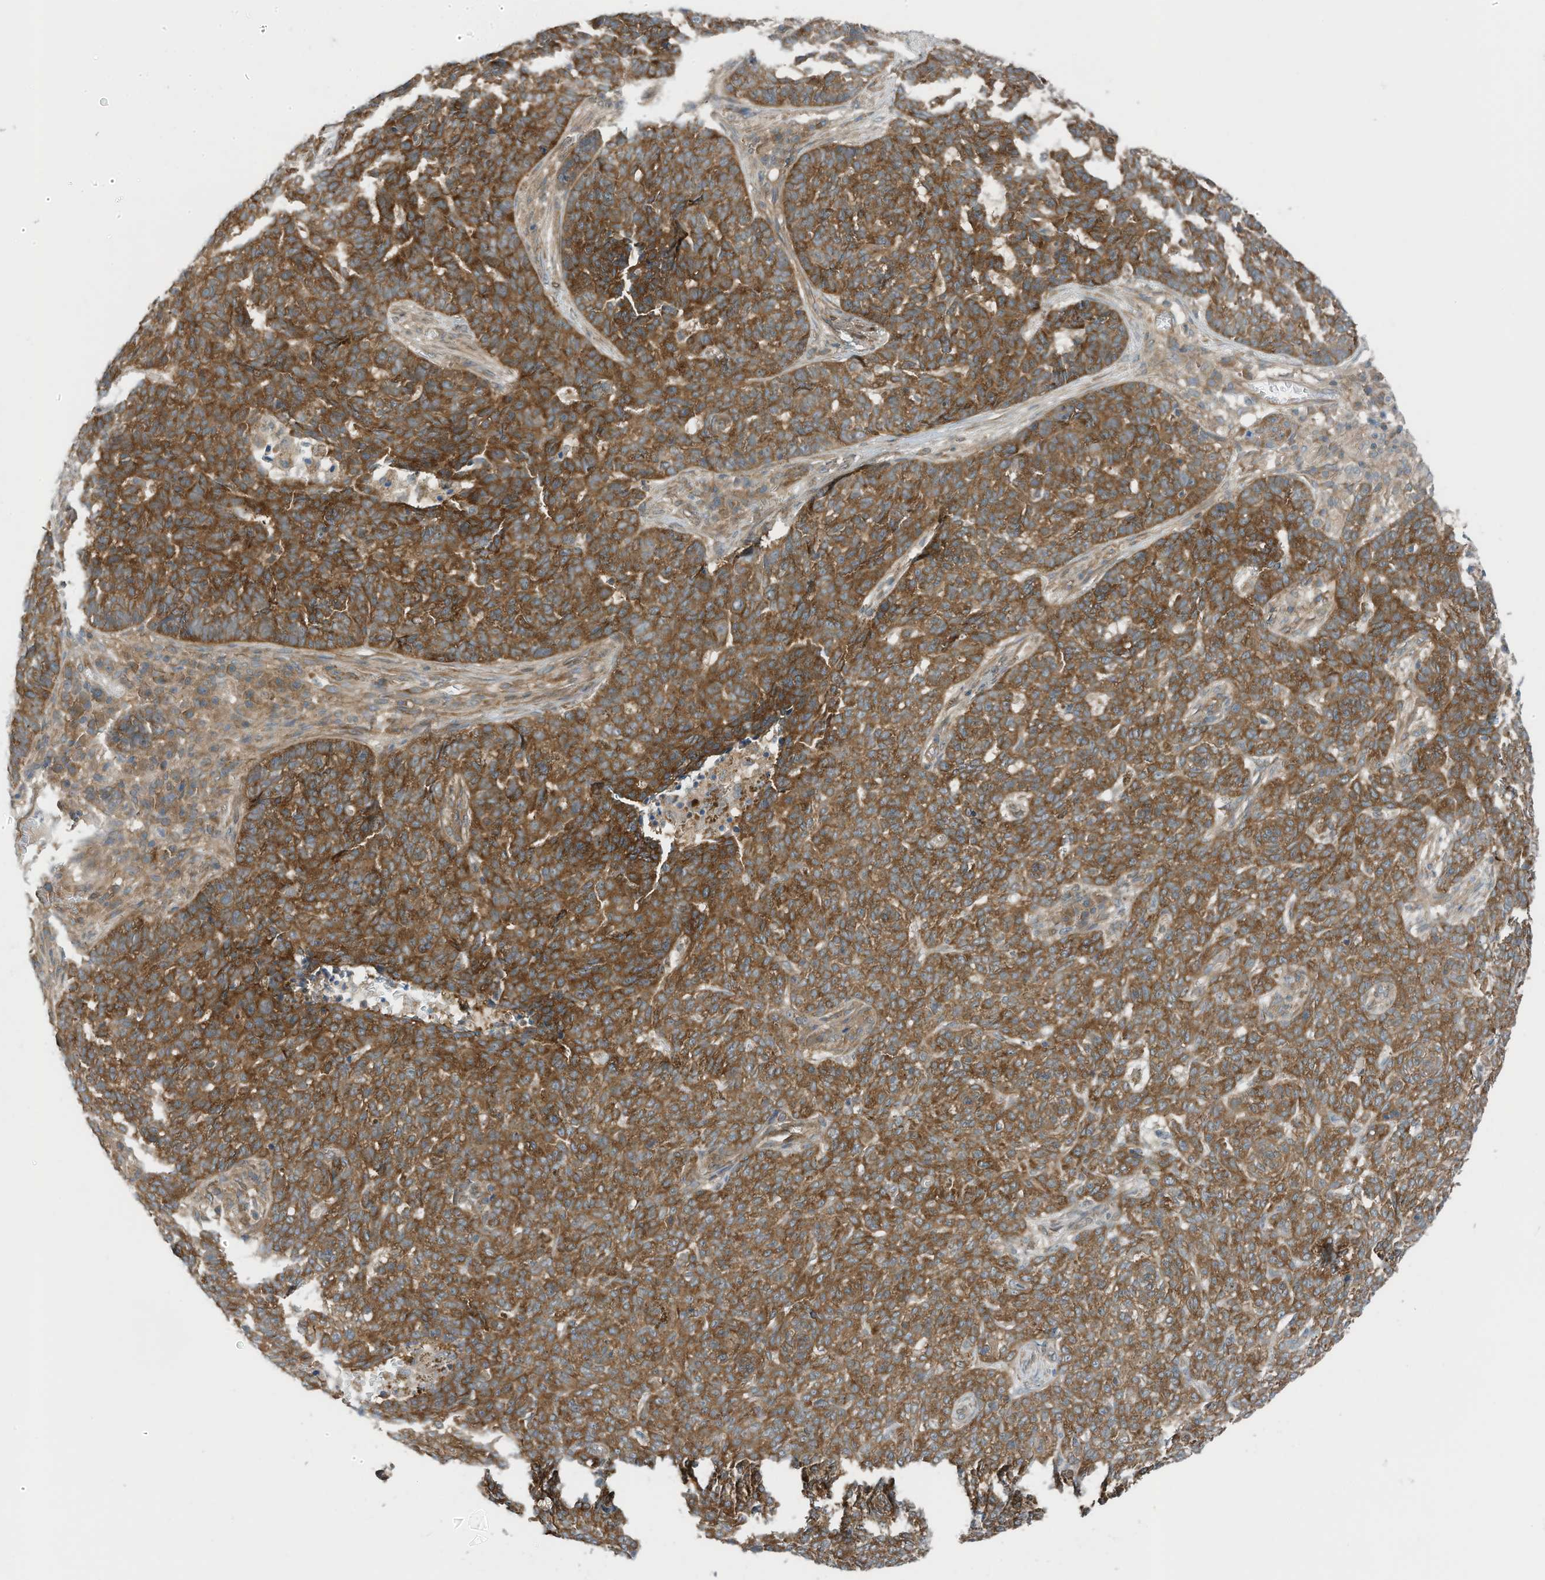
{"staining": {"intensity": "strong", "quantity": ">75%", "location": "cytoplasmic/membranous"}, "tissue": "skin cancer", "cell_type": "Tumor cells", "image_type": "cancer", "snomed": [{"axis": "morphology", "description": "Basal cell carcinoma"}, {"axis": "topography", "description": "Skin"}], "caption": "The photomicrograph demonstrates staining of skin cancer, revealing strong cytoplasmic/membranous protein positivity (brown color) within tumor cells. The protein is stained brown, and the nuclei are stained in blue (DAB (3,3'-diaminobenzidine) IHC with brightfield microscopy, high magnification).", "gene": "REPS1", "patient": {"sex": "male", "age": 85}}